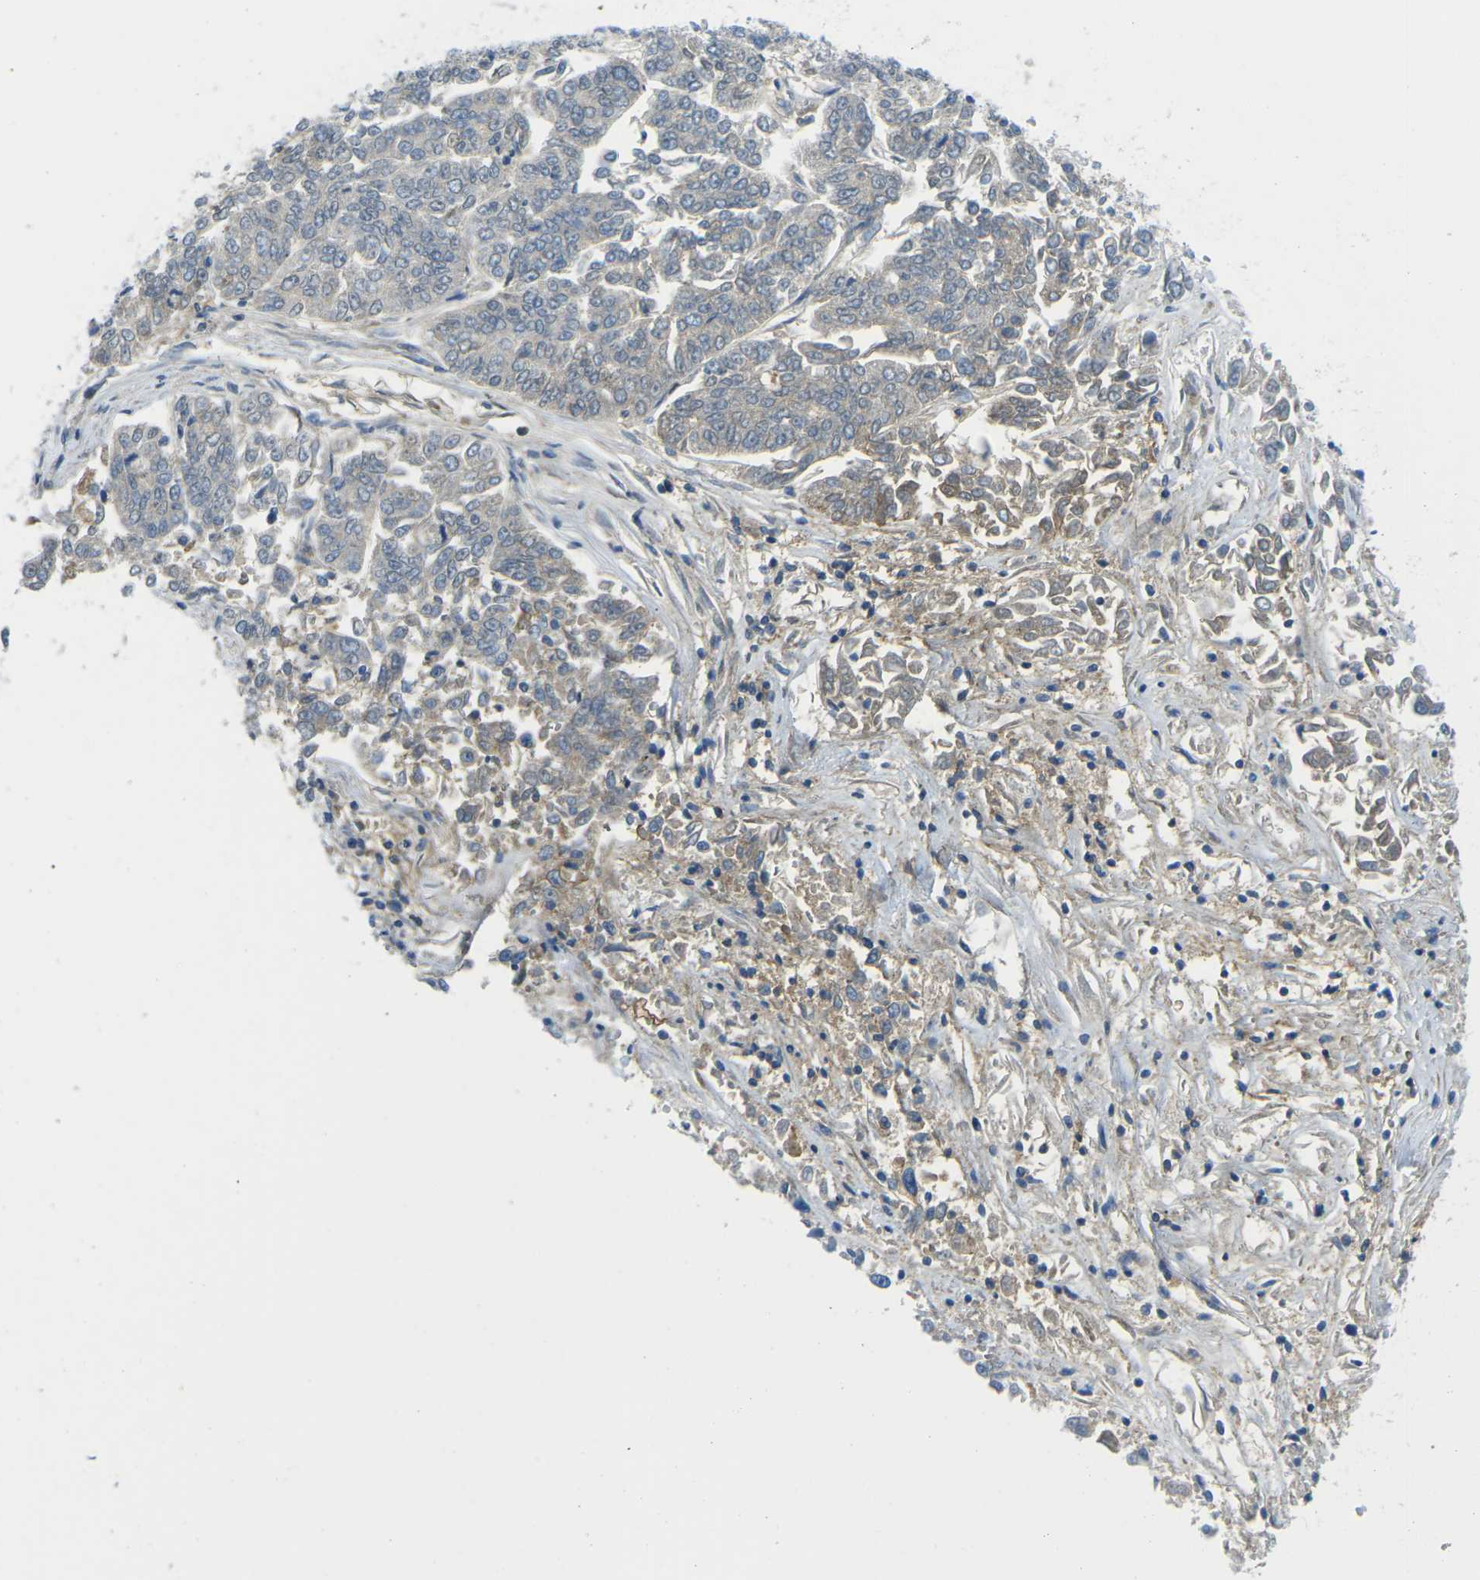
{"staining": {"intensity": "negative", "quantity": "none", "location": "none"}, "tissue": "lung cancer", "cell_type": "Tumor cells", "image_type": "cancer", "snomed": [{"axis": "morphology", "description": "Adenocarcinoma, NOS"}, {"axis": "topography", "description": "Lung"}], "caption": "Immunohistochemical staining of lung adenocarcinoma reveals no significant staining in tumor cells.", "gene": "CD47", "patient": {"sex": "male", "age": 84}}